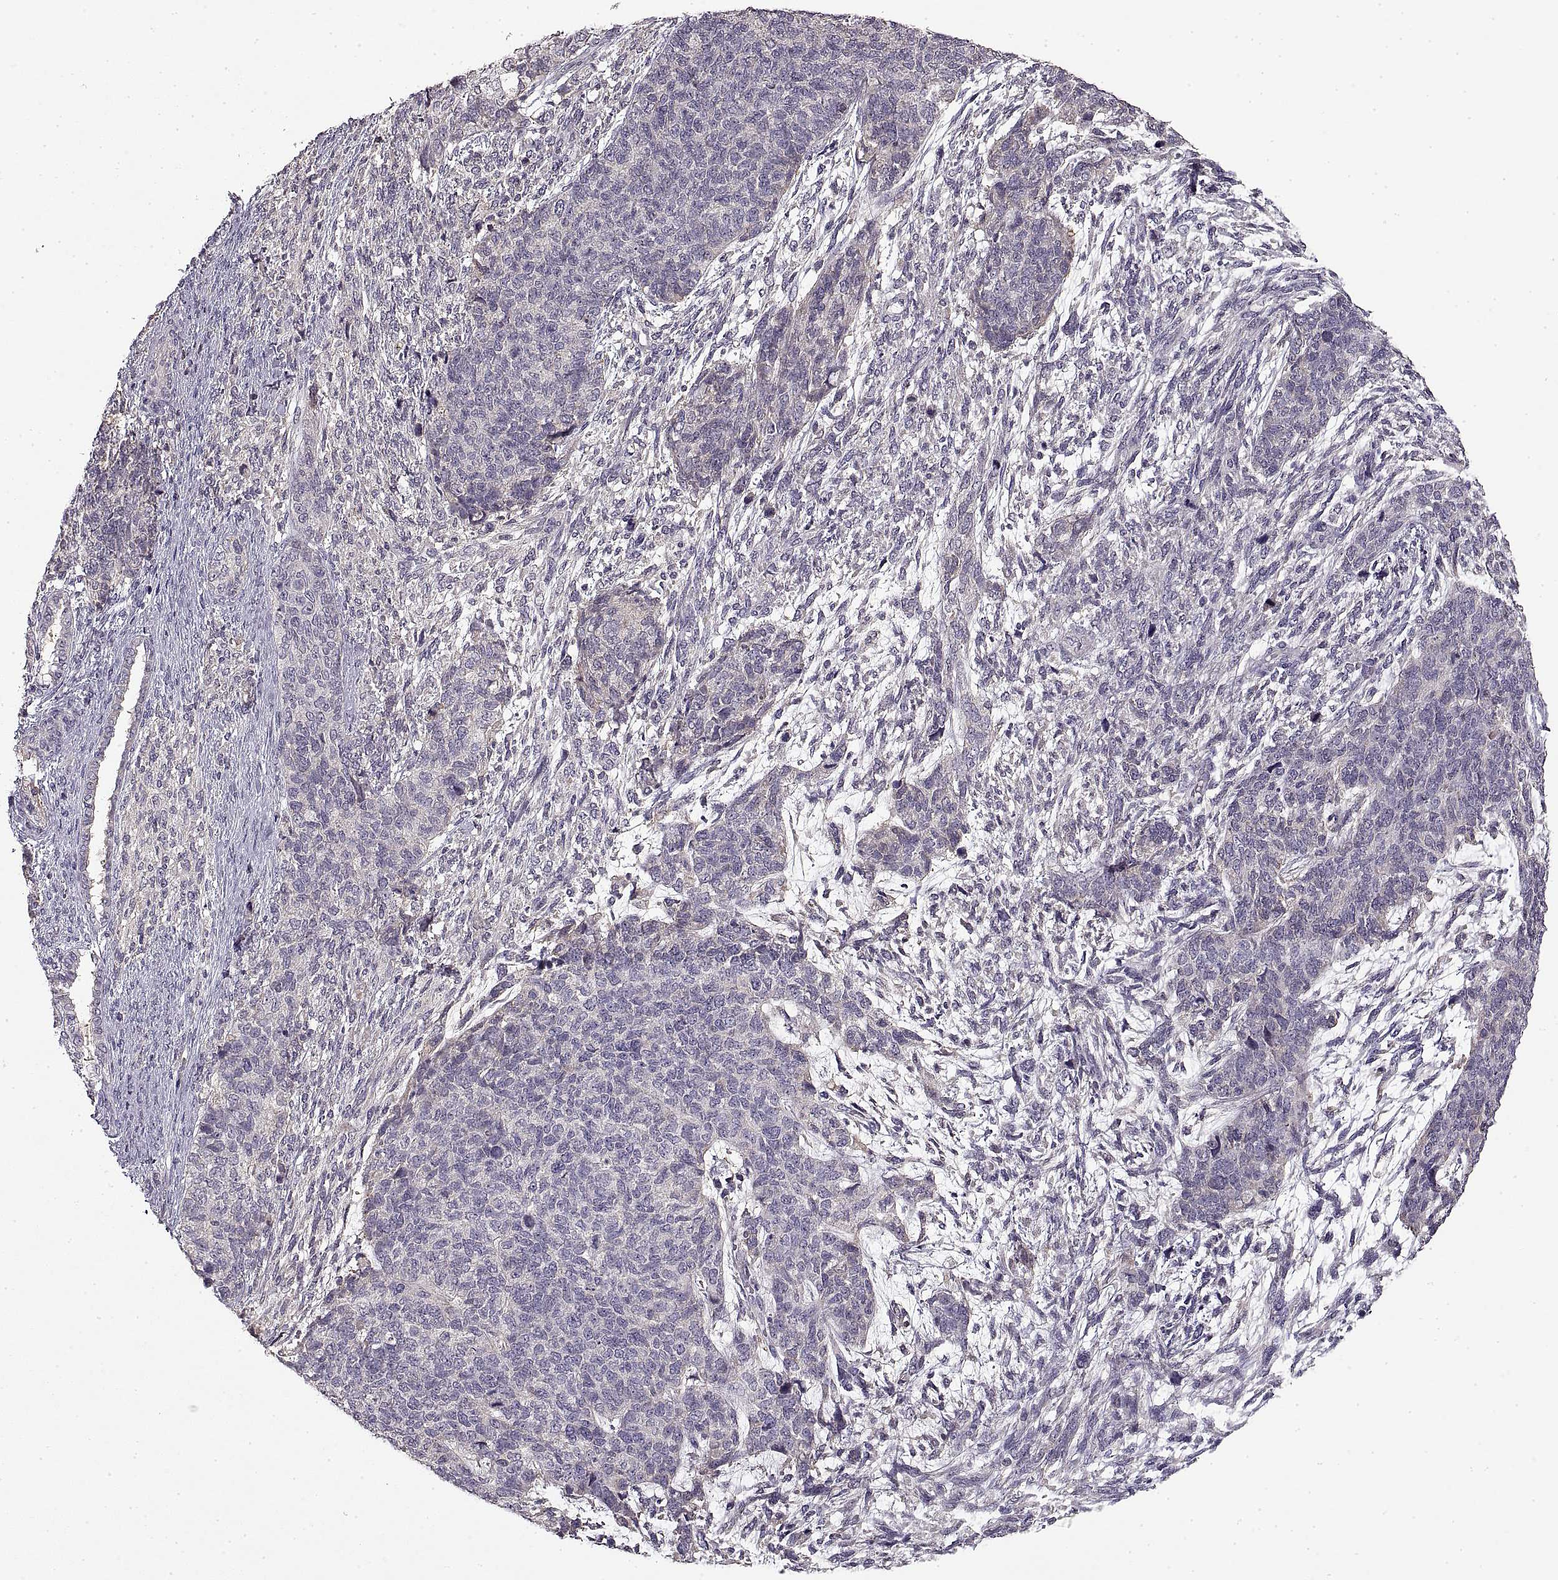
{"staining": {"intensity": "negative", "quantity": "none", "location": "none"}, "tissue": "cervical cancer", "cell_type": "Tumor cells", "image_type": "cancer", "snomed": [{"axis": "morphology", "description": "Squamous cell carcinoma, NOS"}, {"axis": "topography", "description": "Cervix"}], "caption": "Immunohistochemistry (IHC) of cervical cancer exhibits no expression in tumor cells.", "gene": "ADAM11", "patient": {"sex": "female", "age": 63}}